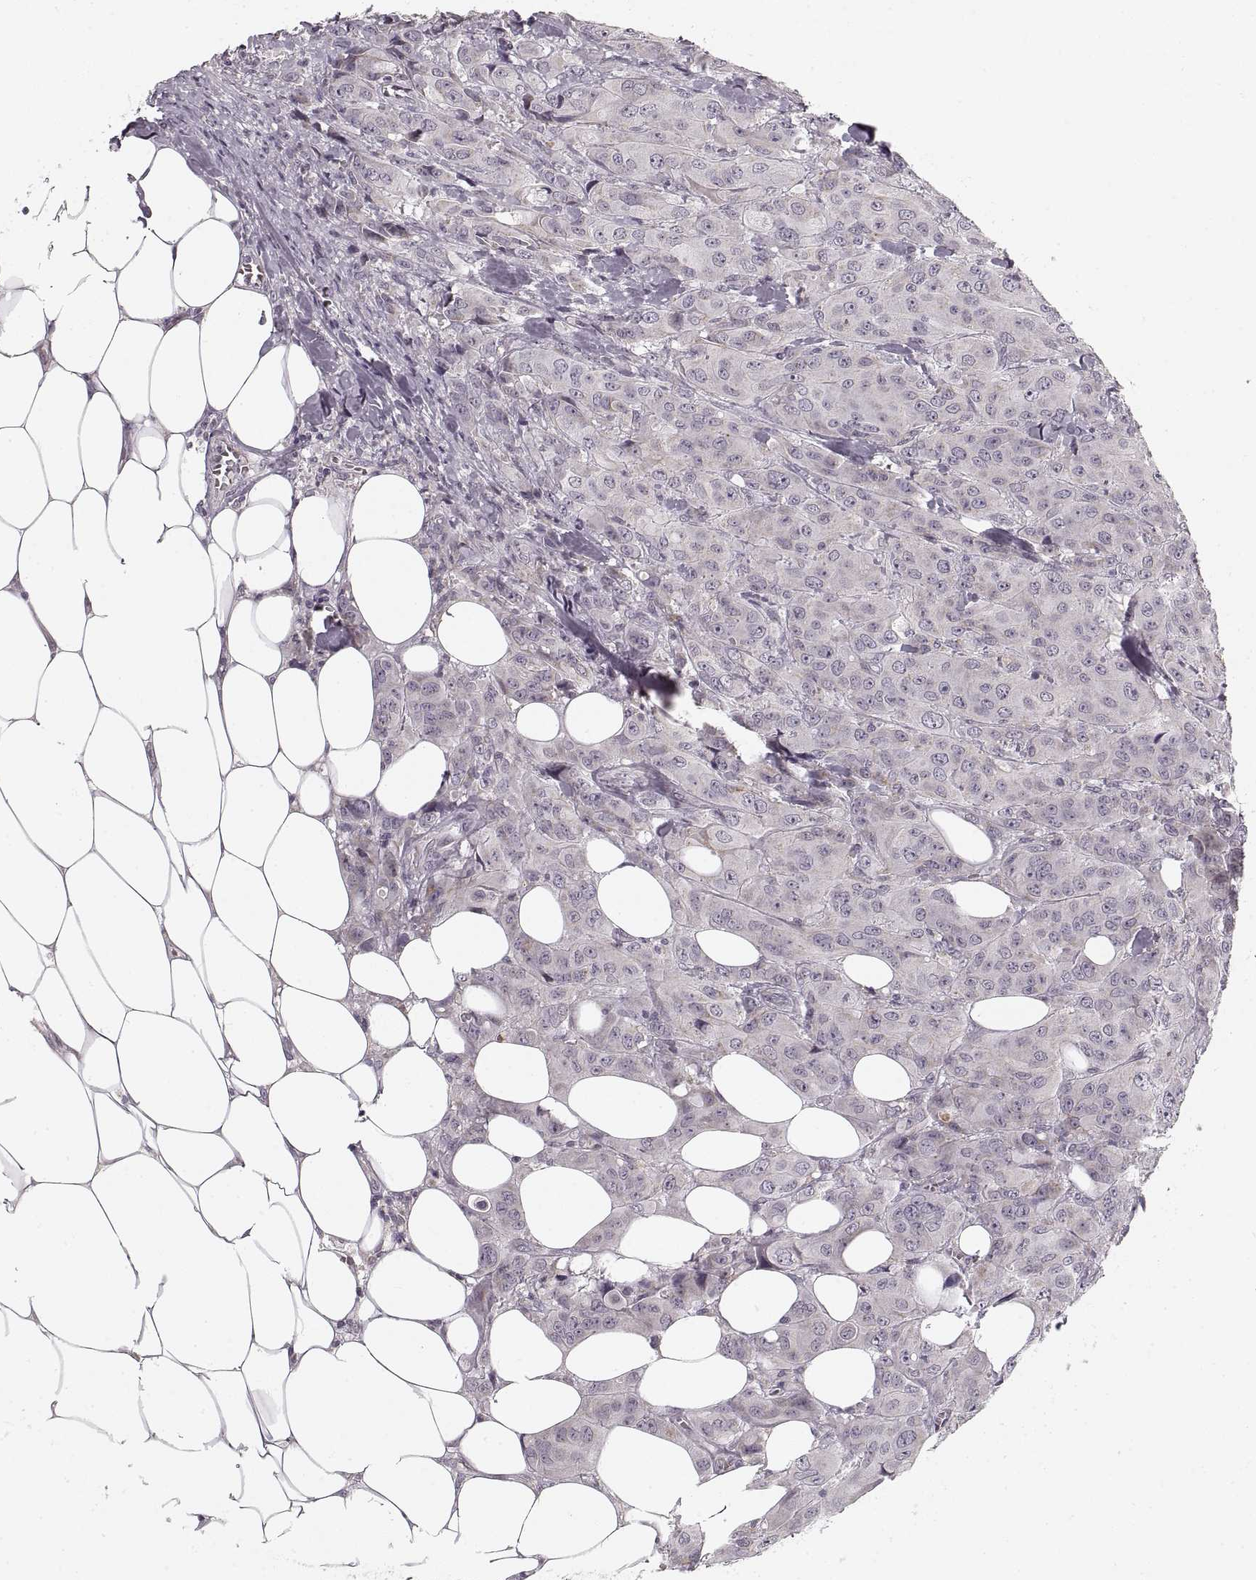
{"staining": {"intensity": "negative", "quantity": "none", "location": "none"}, "tissue": "breast cancer", "cell_type": "Tumor cells", "image_type": "cancer", "snomed": [{"axis": "morphology", "description": "Duct carcinoma"}, {"axis": "topography", "description": "Breast"}], "caption": "Immunohistochemistry micrograph of human breast intraductal carcinoma stained for a protein (brown), which exhibits no staining in tumor cells.", "gene": "ASIC3", "patient": {"sex": "female", "age": 43}}